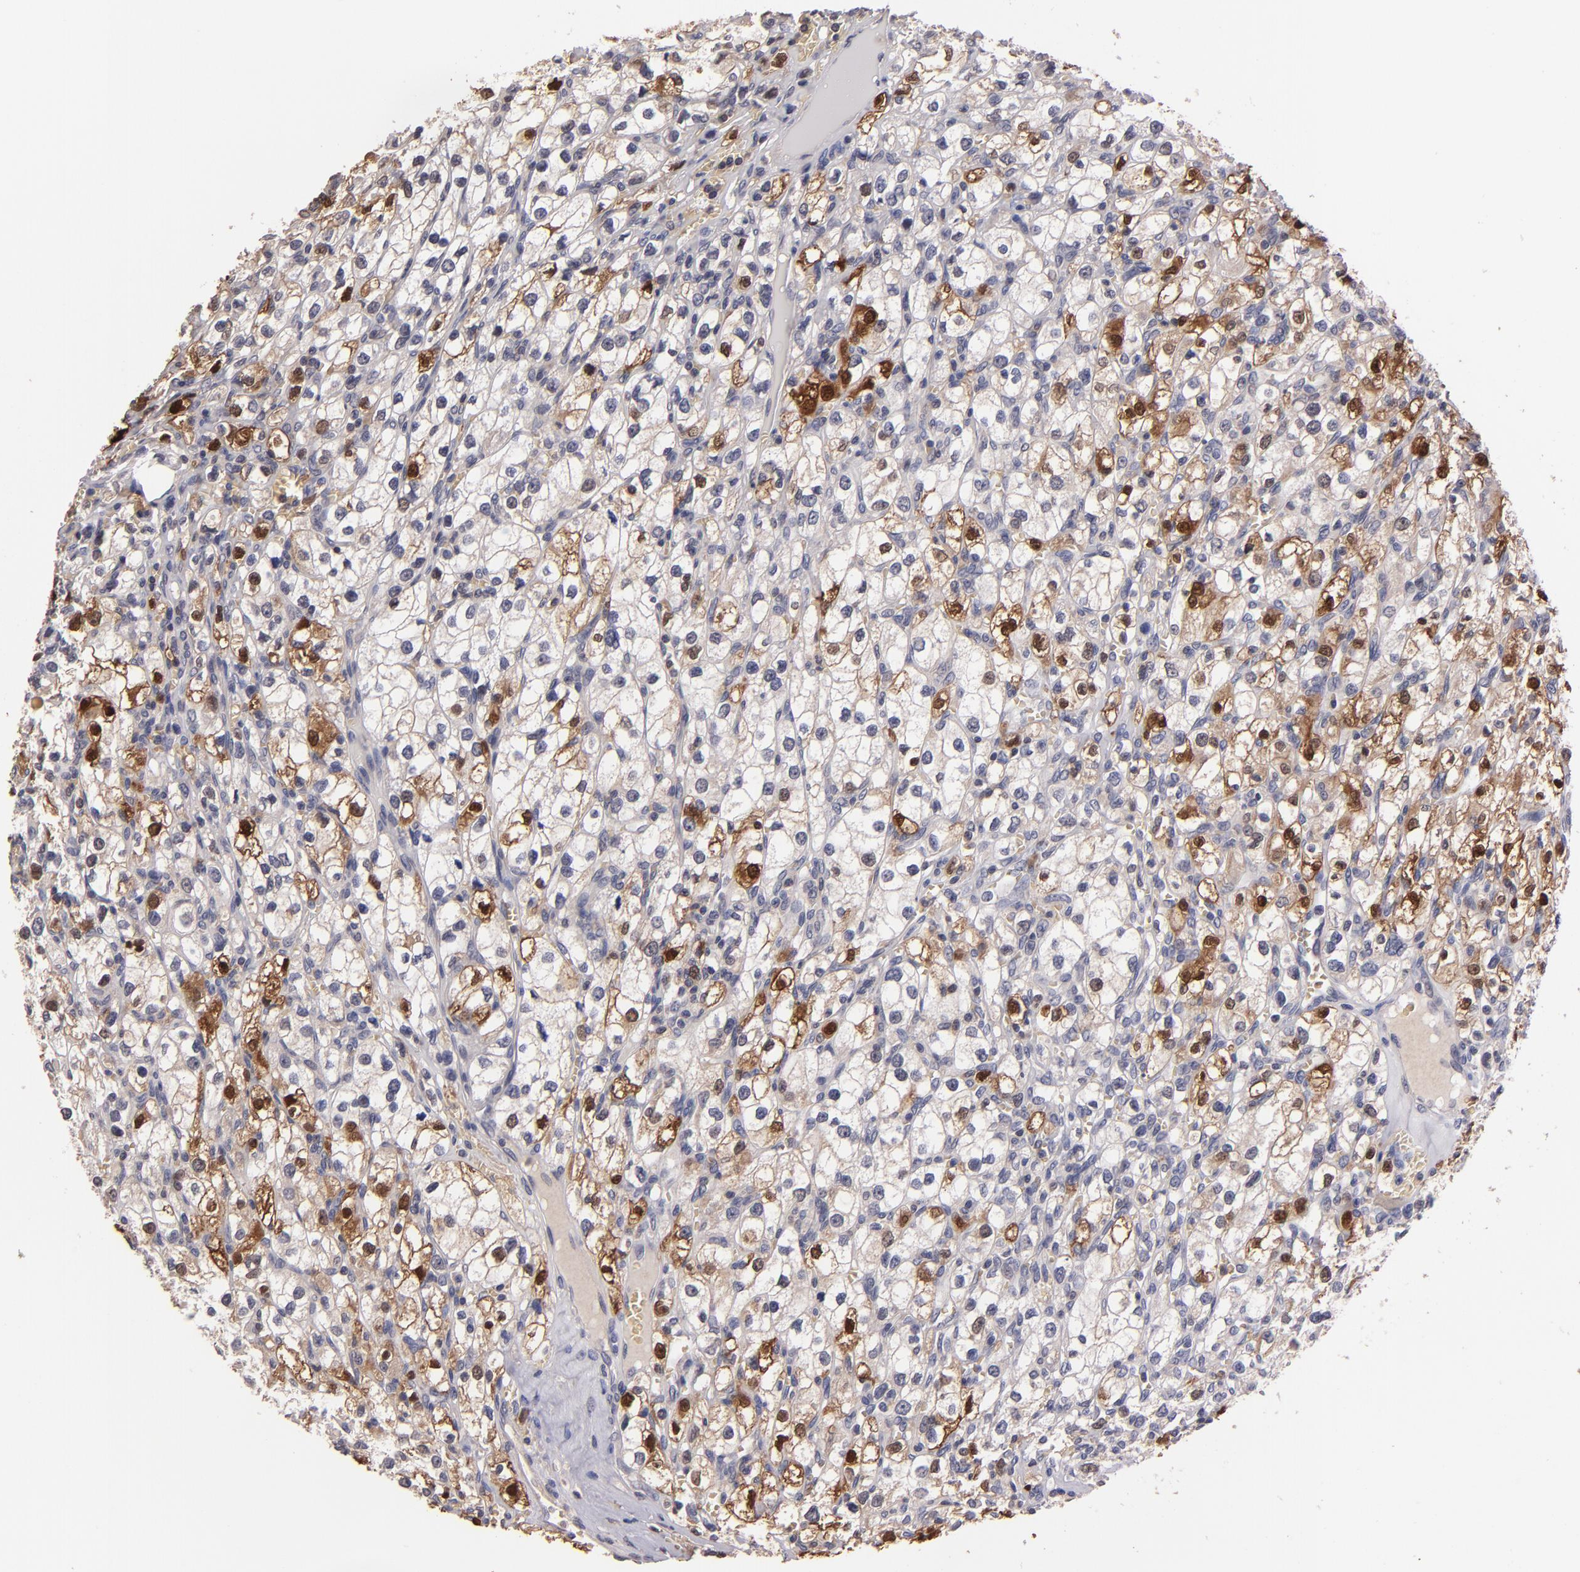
{"staining": {"intensity": "moderate", "quantity": "25%-75%", "location": "cytoplasmic/membranous,nuclear"}, "tissue": "renal cancer", "cell_type": "Tumor cells", "image_type": "cancer", "snomed": [{"axis": "morphology", "description": "Adenocarcinoma, NOS"}, {"axis": "topography", "description": "Kidney"}], "caption": "A medium amount of moderate cytoplasmic/membranous and nuclear positivity is present in about 25%-75% of tumor cells in renal cancer tissue. The staining was performed using DAB (3,3'-diaminobenzidine), with brown indicating positive protein expression. Nuclei are stained blue with hematoxylin.", "gene": "S100A1", "patient": {"sex": "female", "age": 62}}